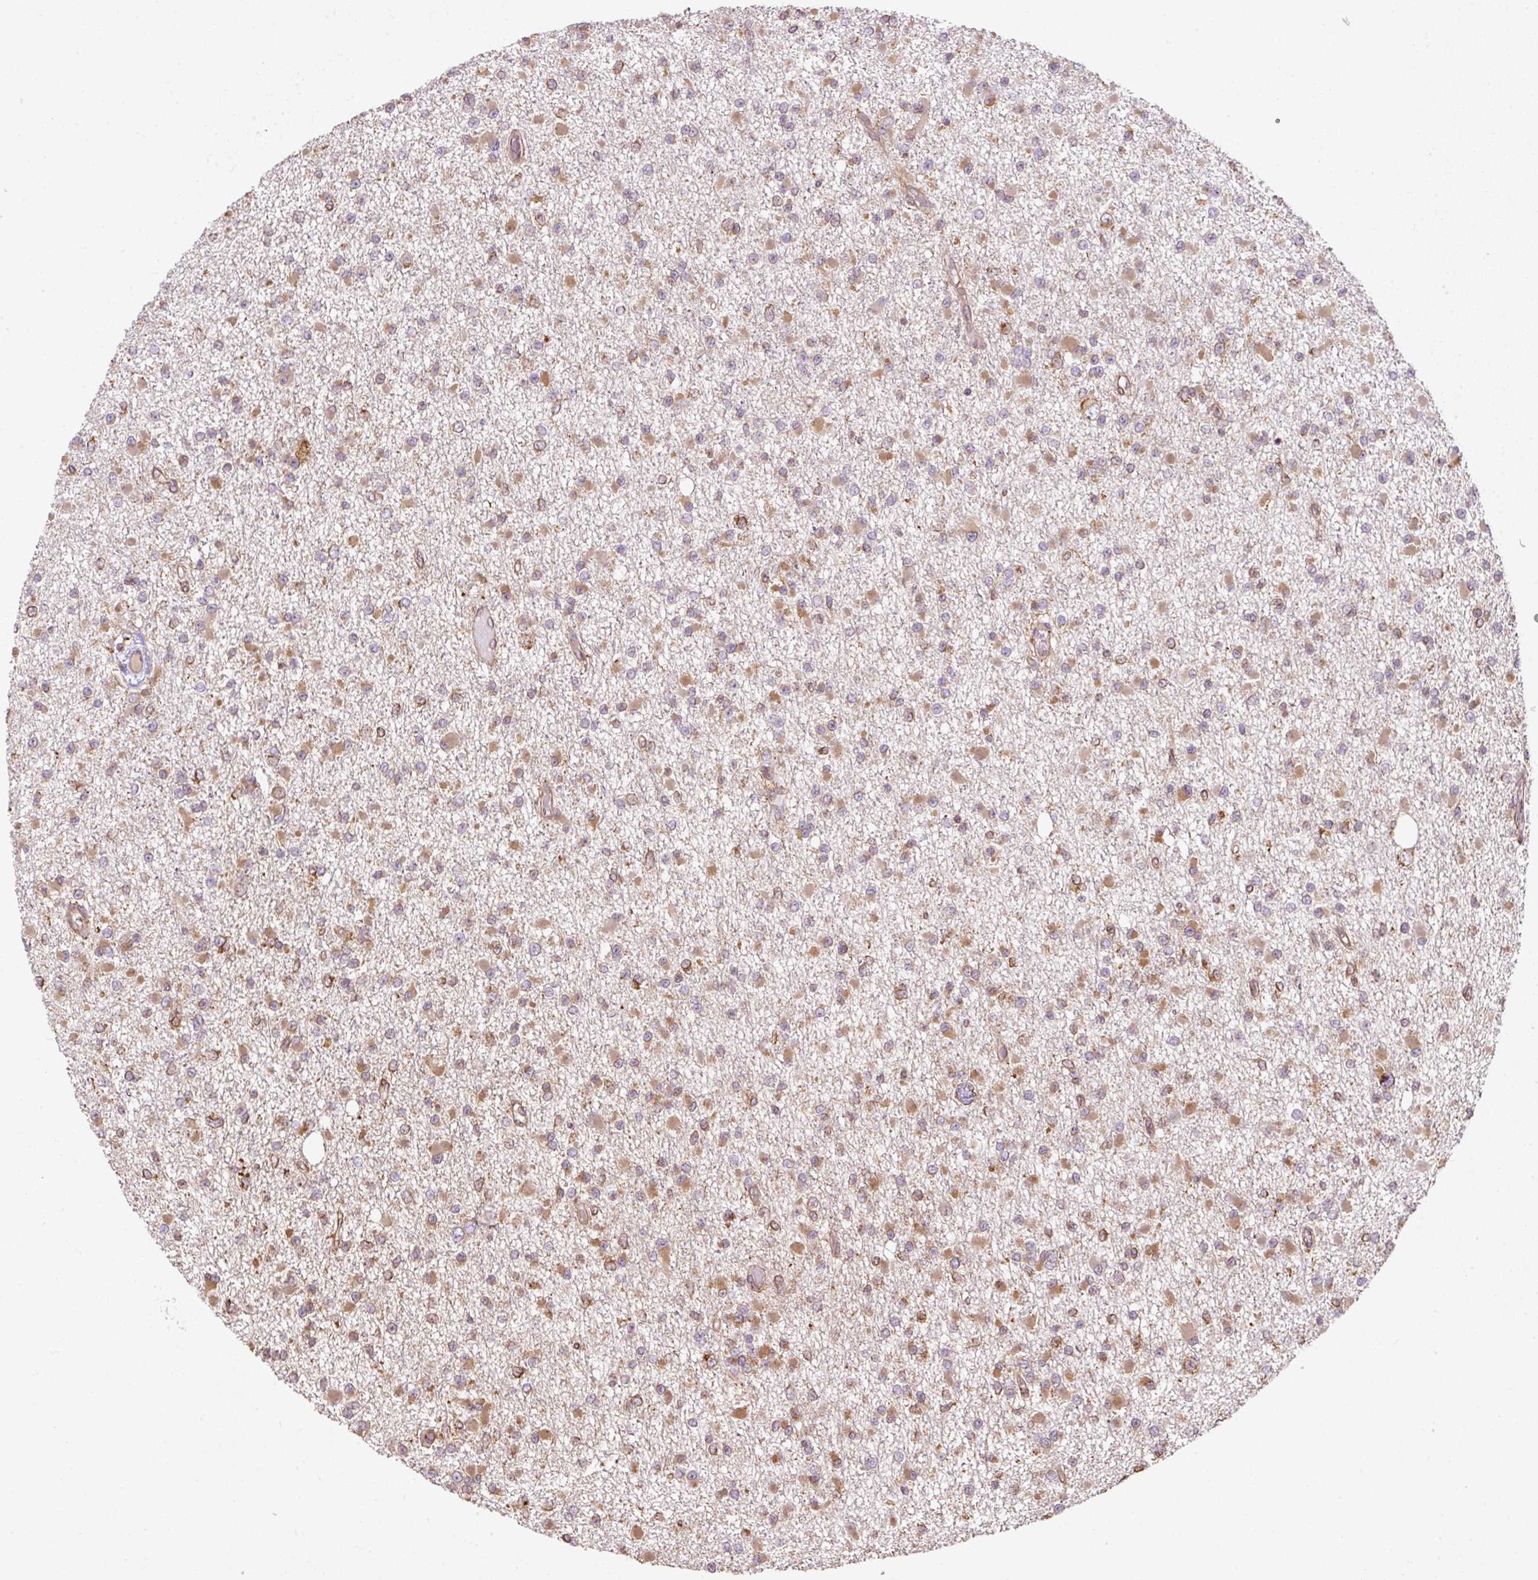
{"staining": {"intensity": "moderate", "quantity": ">75%", "location": "cytoplasmic/membranous"}, "tissue": "glioma", "cell_type": "Tumor cells", "image_type": "cancer", "snomed": [{"axis": "morphology", "description": "Glioma, malignant, Low grade"}, {"axis": "topography", "description": "Brain"}], "caption": "Immunohistochemistry histopathology image of glioma stained for a protein (brown), which reveals medium levels of moderate cytoplasmic/membranous staining in approximately >75% of tumor cells.", "gene": "PRKCSH", "patient": {"sex": "female", "age": 22}}